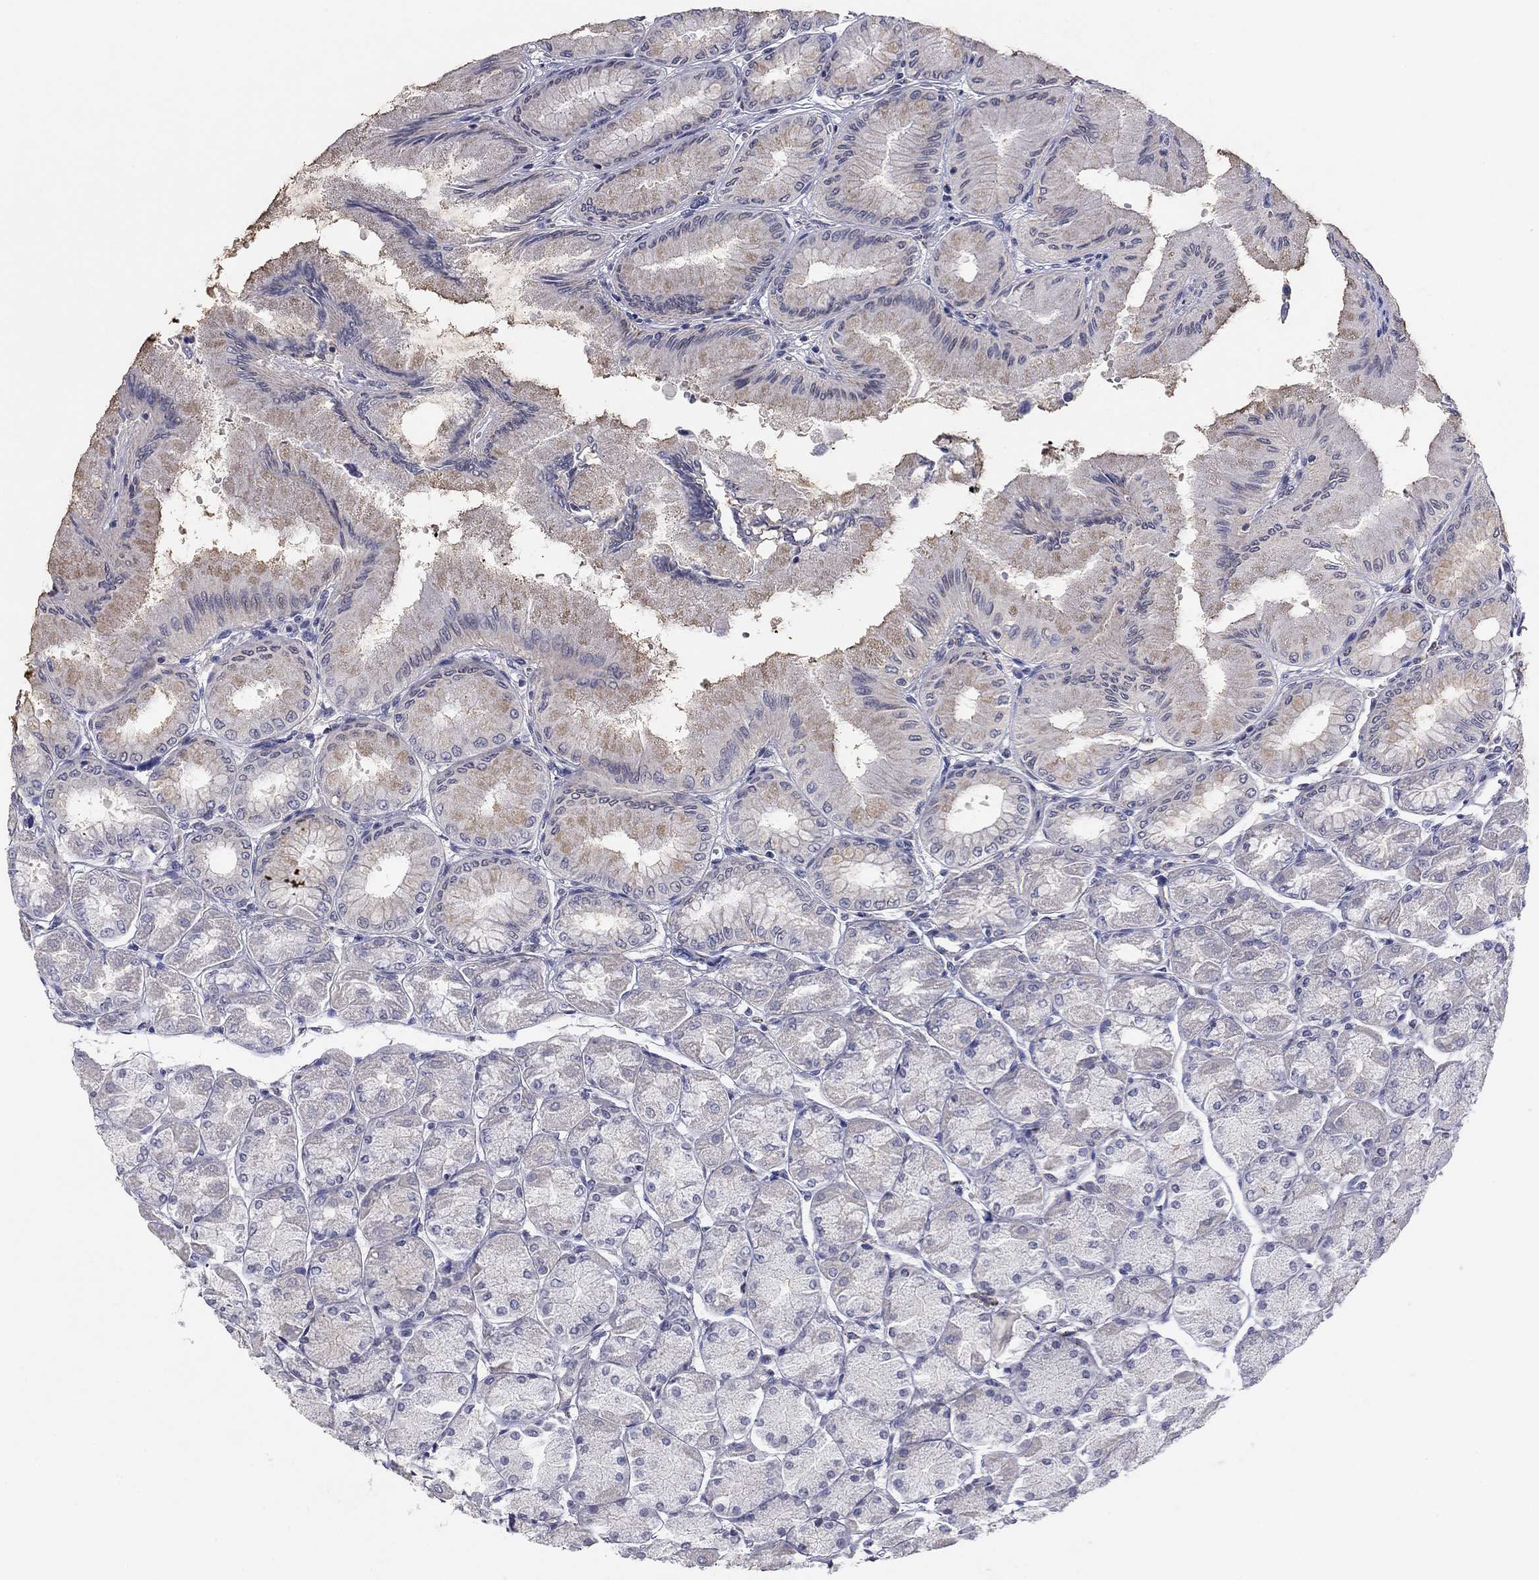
{"staining": {"intensity": "negative", "quantity": "none", "location": "none"}, "tissue": "stomach", "cell_type": "Glandular cells", "image_type": "normal", "snomed": [{"axis": "morphology", "description": "Normal tissue, NOS"}, {"axis": "topography", "description": "Stomach, upper"}], "caption": "DAB (3,3'-diaminobenzidine) immunohistochemical staining of benign stomach shows no significant positivity in glandular cells.", "gene": "SEPTIN3", "patient": {"sex": "male", "age": 60}}